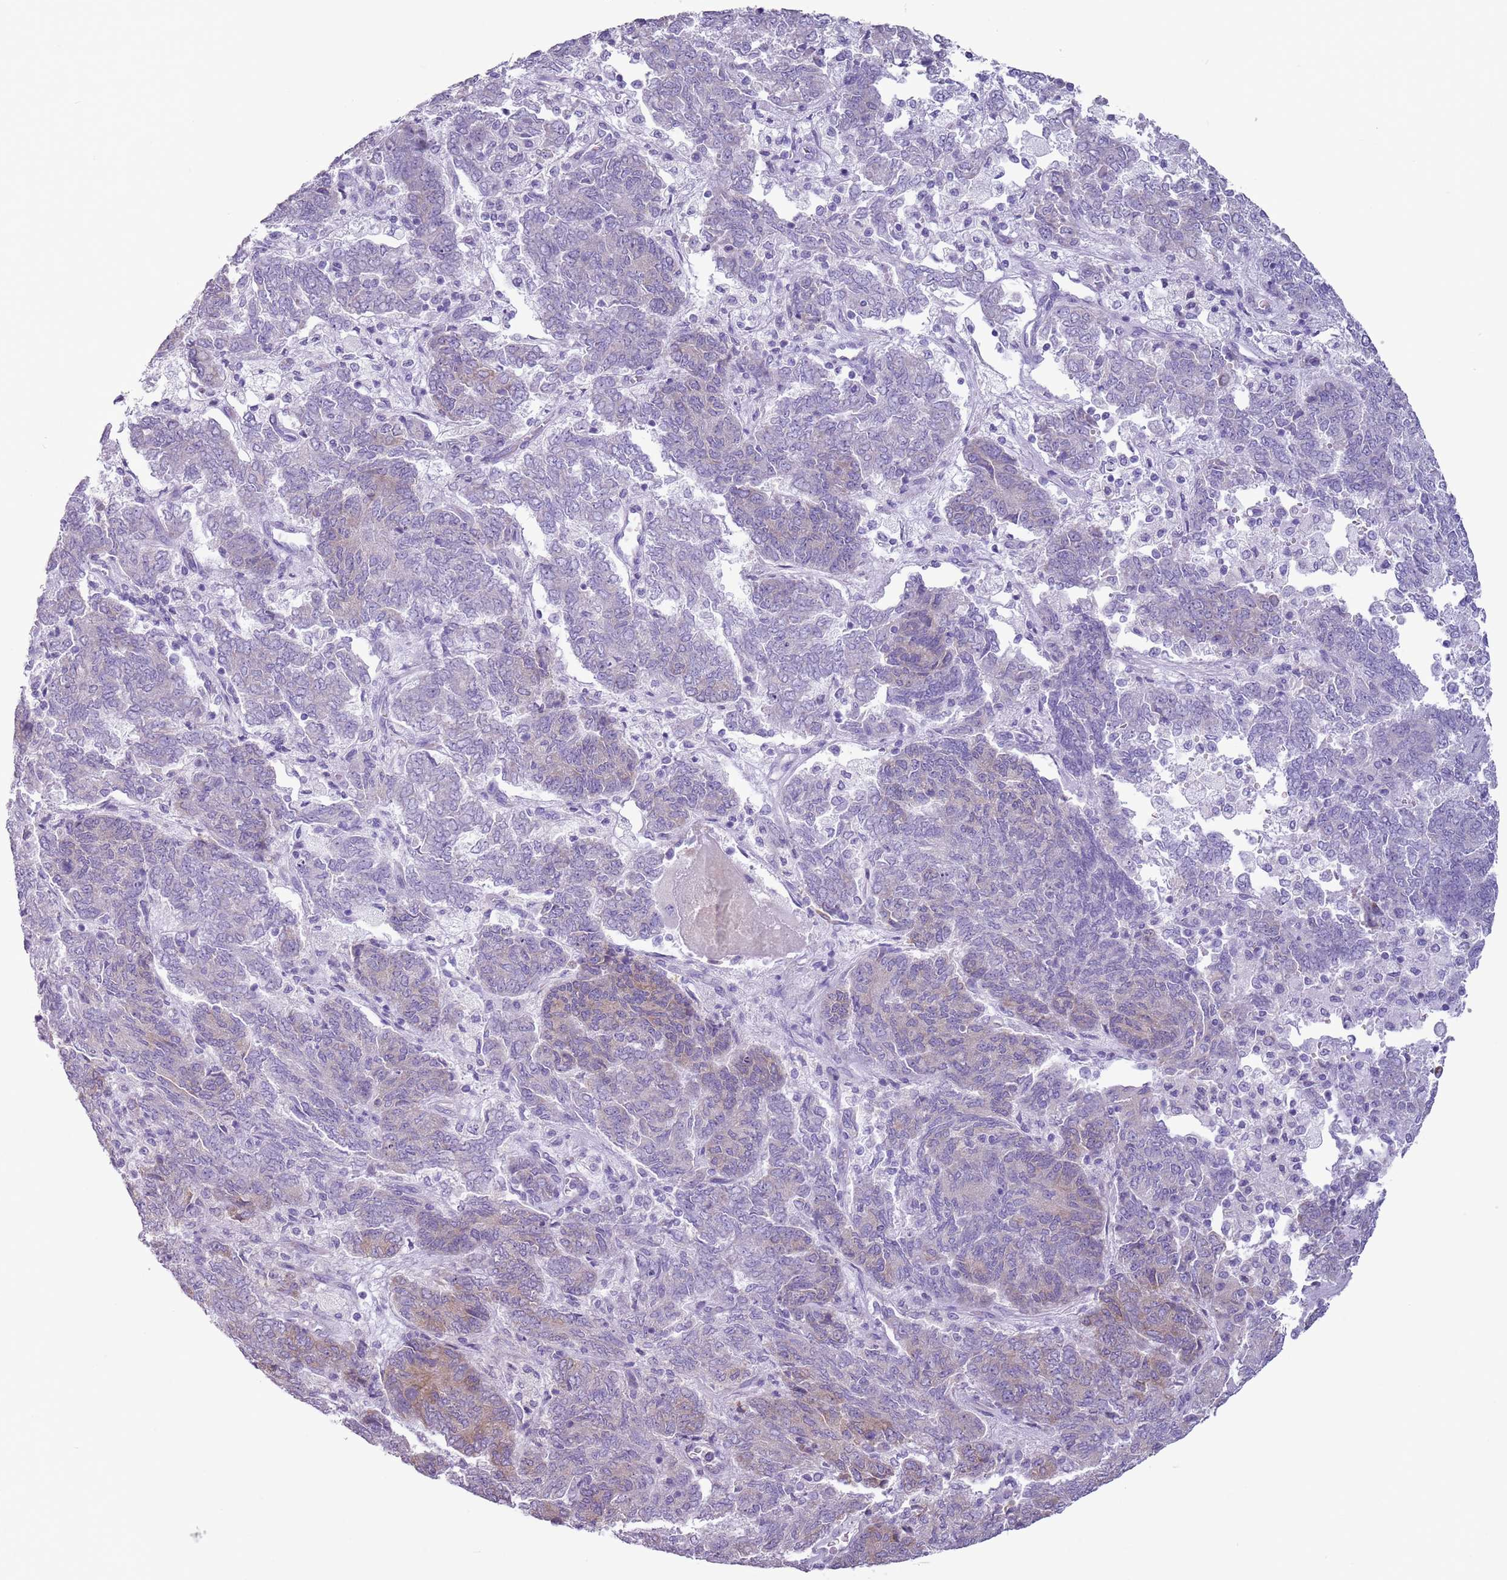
{"staining": {"intensity": "weak", "quantity": "<25%", "location": "cytoplasmic/membranous"}, "tissue": "endometrial cancer", "cell_type": "Tumor cells", "image_type": "cancer", "snomed": [{"axis": "morphology", "description": "Adenocarcinoma, NOS"}, {"axis": "topography", "description": "Endometrium"}], "caption": "Tumor cells are negative for protein expression in human adenocarcinoma (endometrial). Brightfield microscopy of immunohistochemistry (IHC) stained with DAB (brown) and hematoxylin (blue), captured at high magnification.", "gene": "HYOU1", "patient": {"sex": "female", "age": 80}}